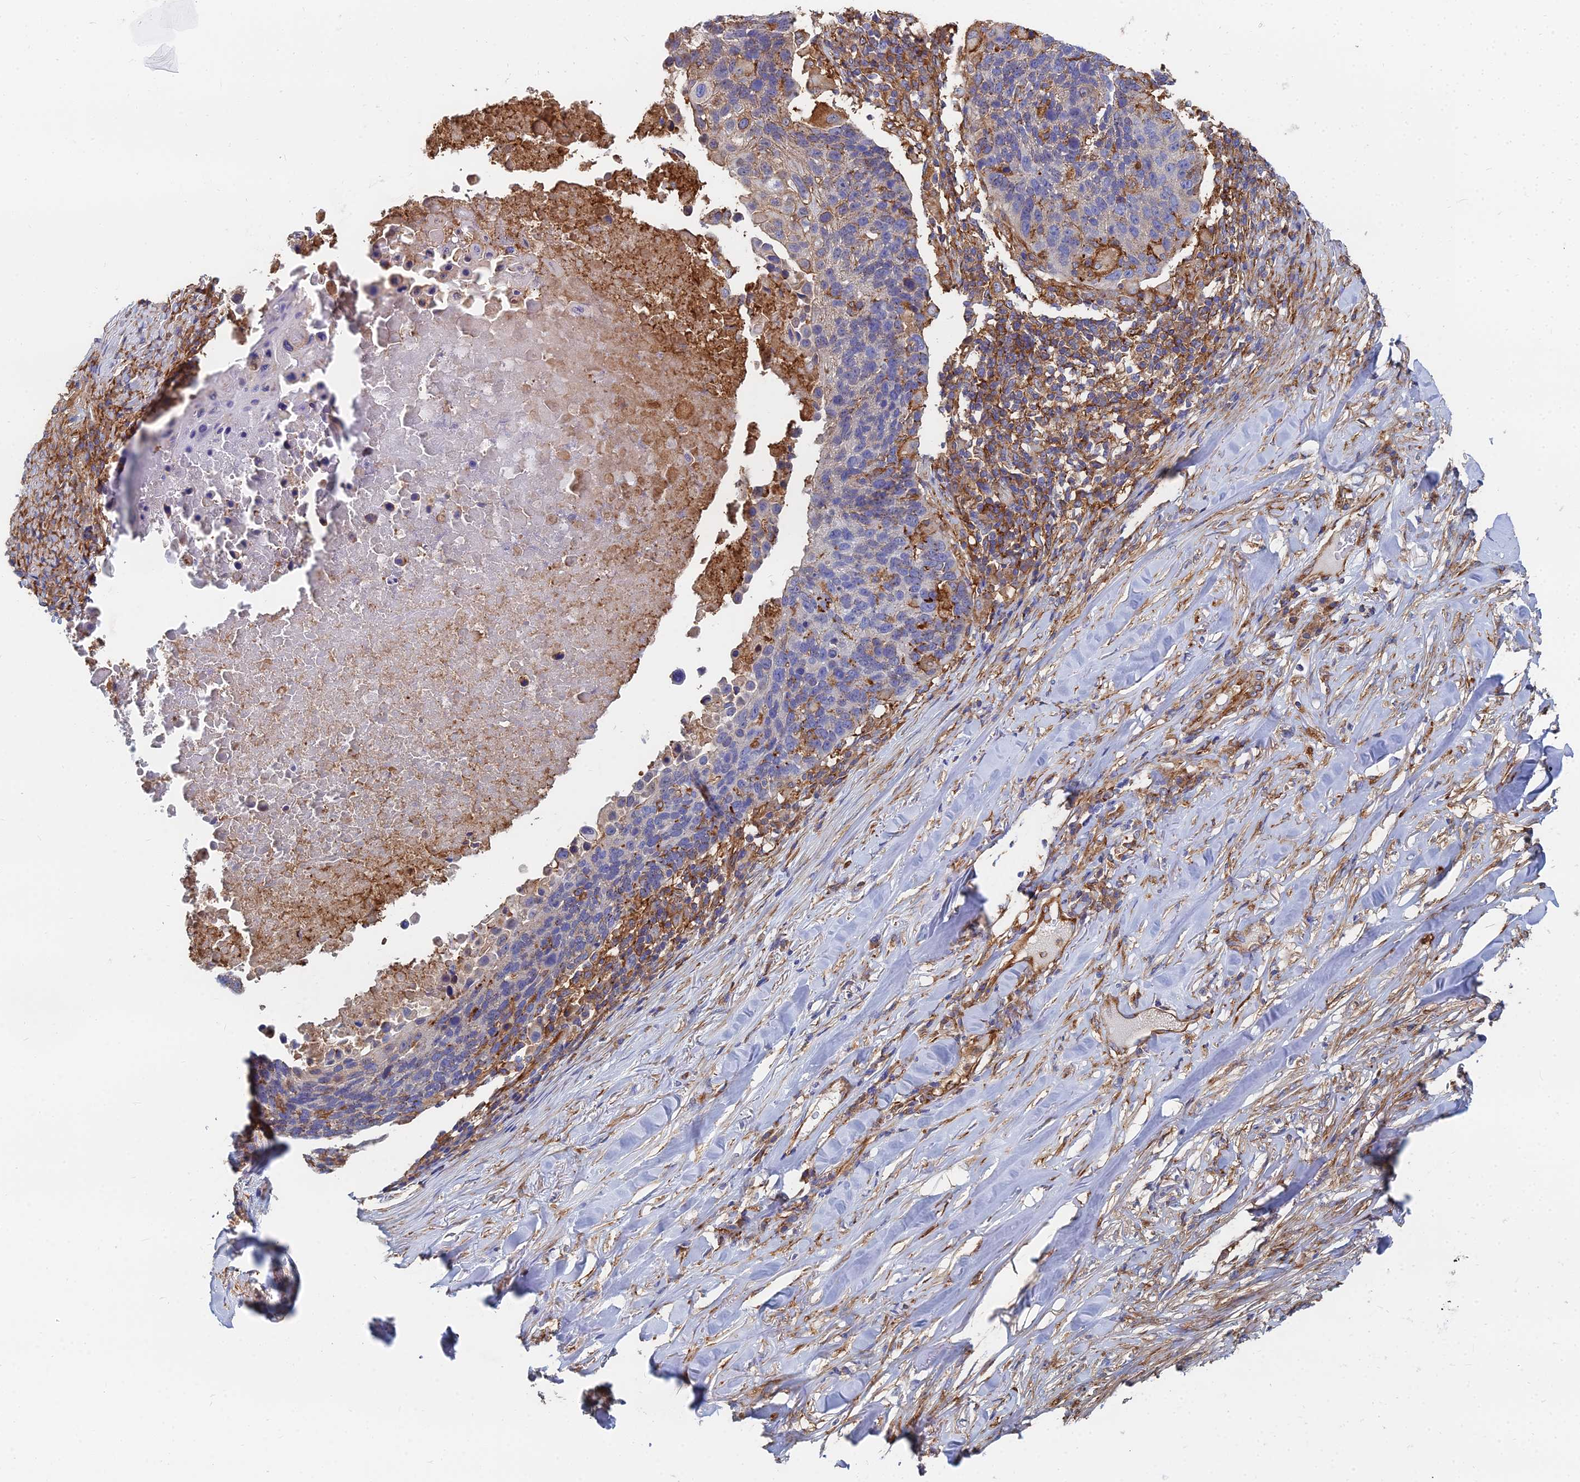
{"staining": {"intensity": "moderate", "quantity": "<25%", "location": "cytoplasmic/membranous"}, "tissue": "lung cancer", "cell_type": "Tumor cells", "image_type": "cancer", "snomed": [{"axis": "morphology", "description": "Normal tissue, NOS"}, {"axis": "morphology", "description": "Squamous cell carcinoma, NOS"}, {"axis": "topography", "description": "Lymph node"}, {"axis": "topography", "description": "Lung"}], "caption": "Moderate cytoplasmic/membranous staining is seen in approximately <25% of tumor cells in lung cancer.", "gene": "GPR42", "patient": {"sex": "male", "age": 66}}